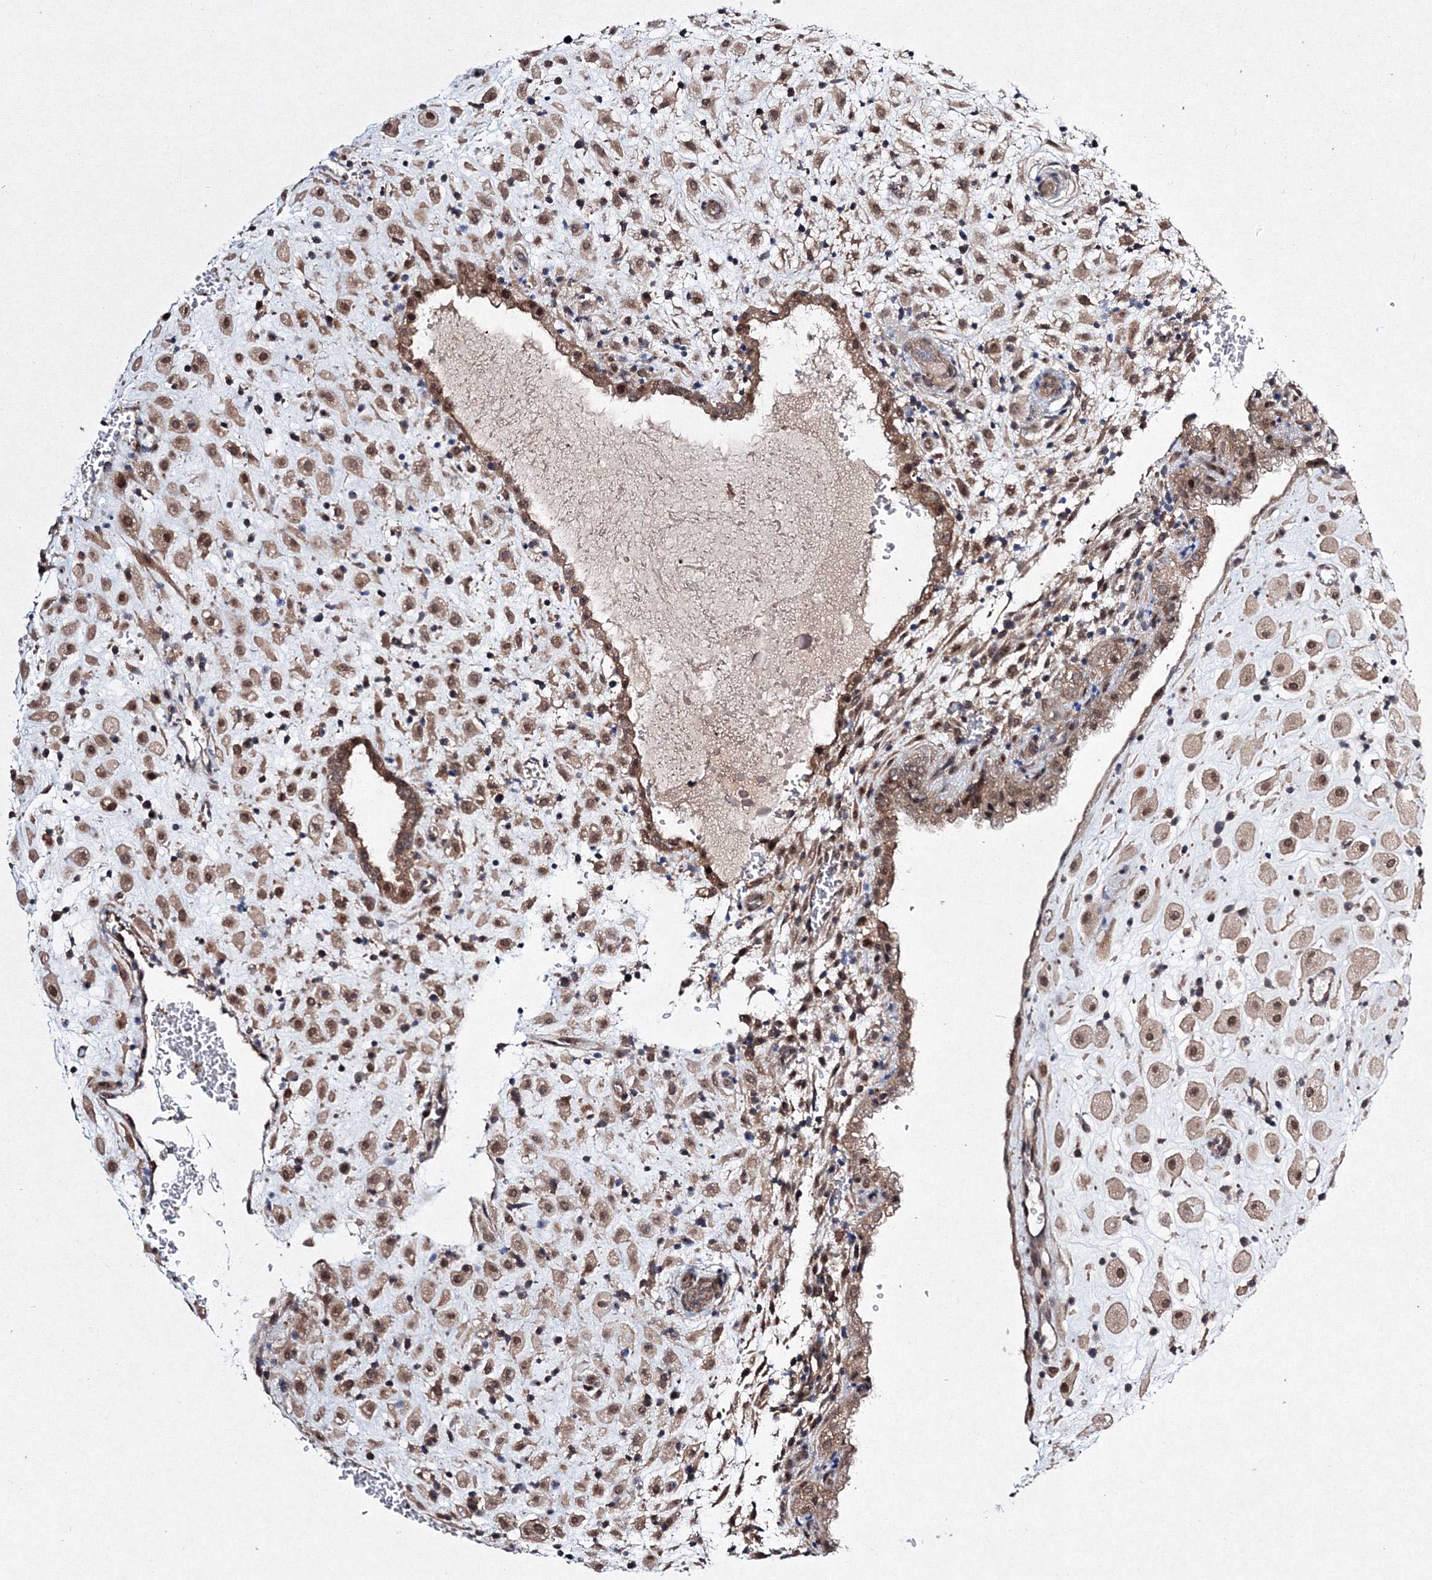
{"staining": {"intensity": "moderate", "quantity": ">75%", "location": "nuclear"}, "tissue": "placenta", "cell_type": "Decidual cells", "image_type": "normal", "snomed": [{"axis": "morphology", "description": "Normal tissue, NOS"}, {"axis": "topography", "description": "Placenta"}], "caption": "Immunohistochemical staining of unremarkable human placenta displays medium levels of moderate nuclear positivity in about >75% of decidual cells. (brown staining indicates protein expression, while blue staining denotes nuclei).", "gene": "RANBP3L", "patient": {"sex": "female", "age": 35}}